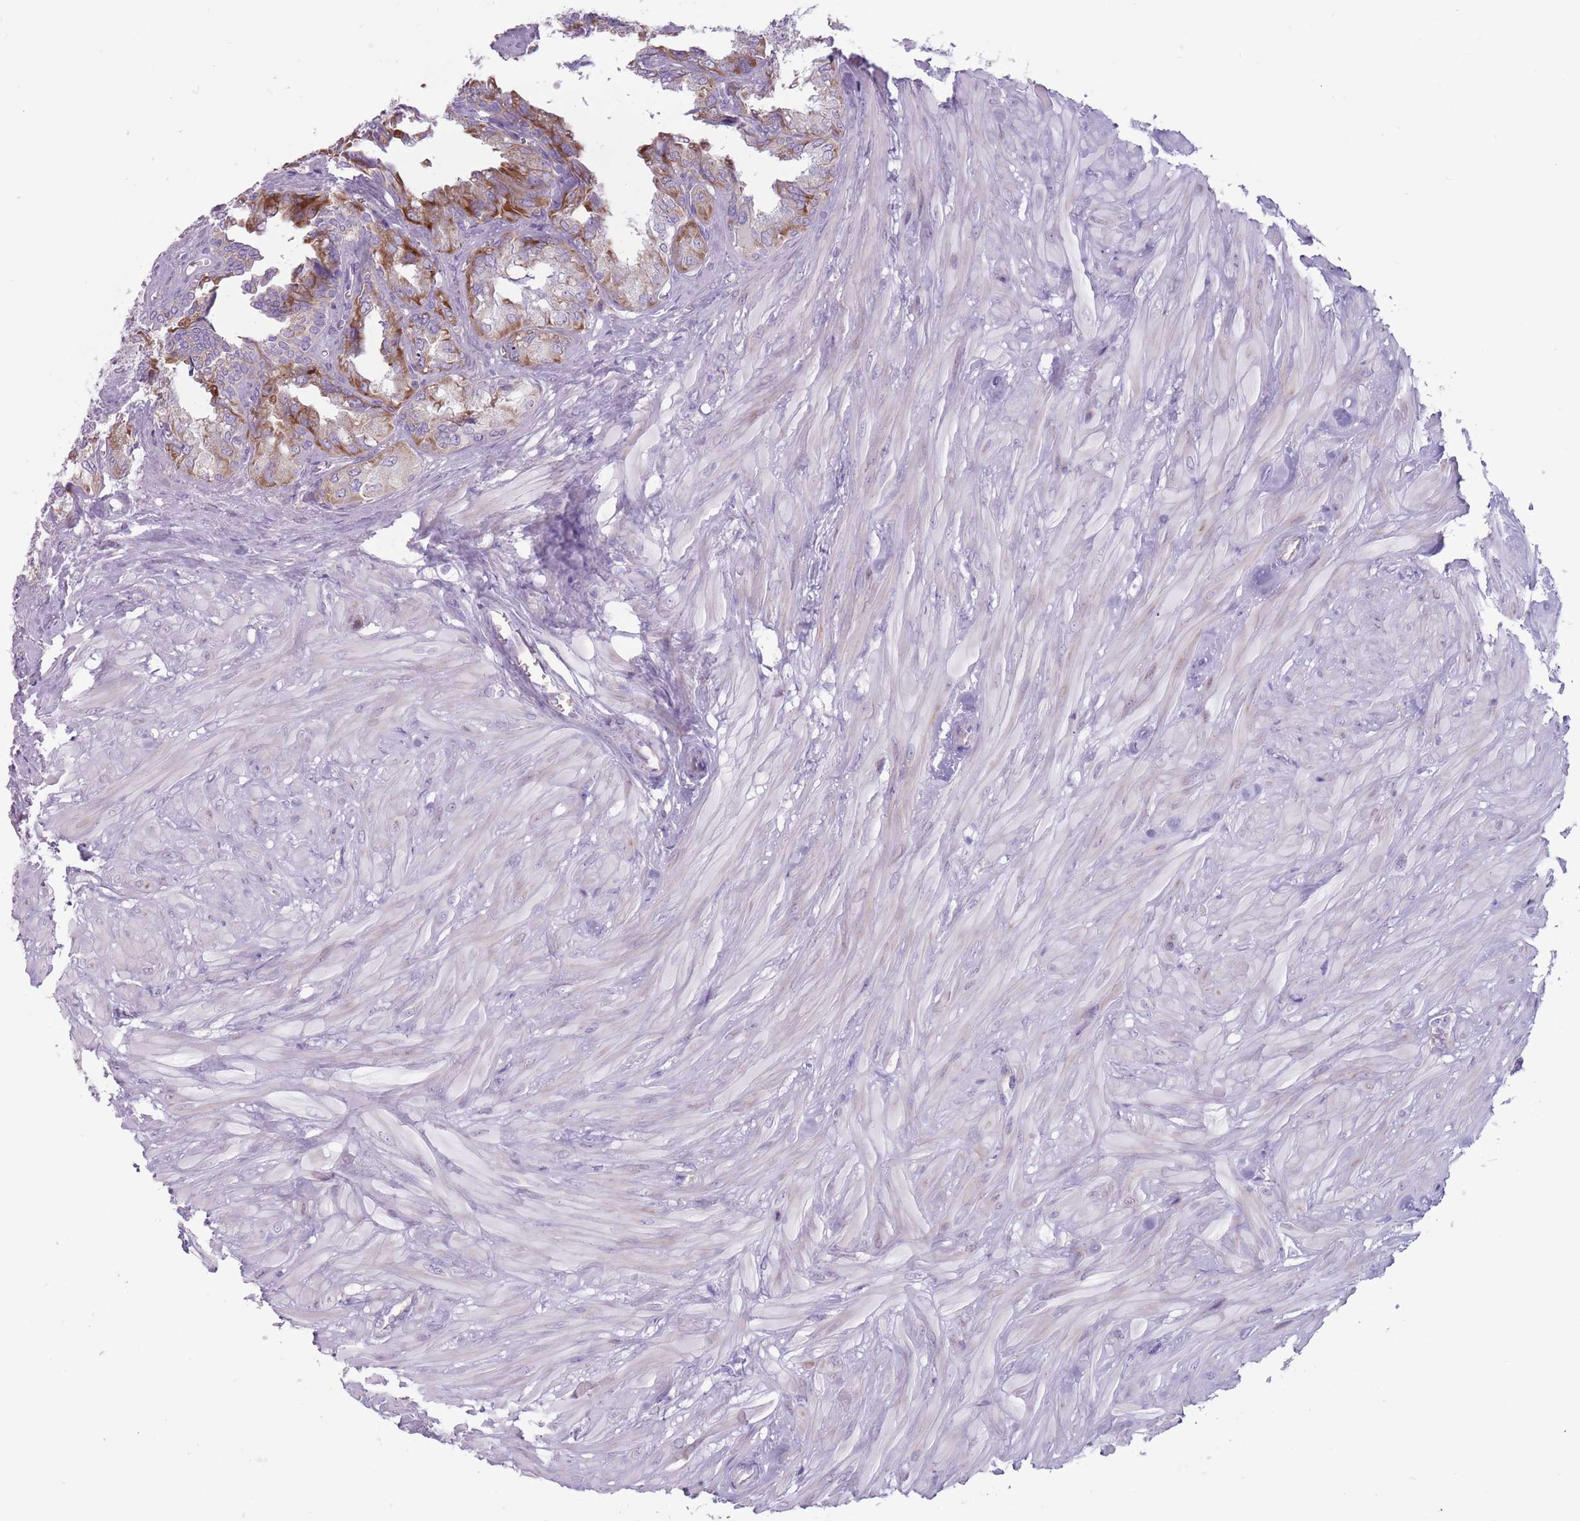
{"staining": {"intensity": "moderate", "quantity": "<25%", "location": "cytoplasmic/membranous"}, "tissue": "seminal vesicle", "cell_type": "Glandular cells", "image_type": "normal", "snomed": [{"axis": "morphology", "description": "Normal tissue, NOS"}, {"axis": "topography", "description": "Seminal veicle"}], "caption": "IHC staining of benign seminal vesicle, which shows low levels of moderate cytoplasmic/membranous expression in approximately <25% of glandular cells indicating moderate cytoplasmic/membranous protein positivity. The staining was performed using DAB (brown) for protein detection and nuclei were counterstained in hematoxylin (blue).", "gene": "RPL18", "patient": {"sex": "male", "age": 67}}